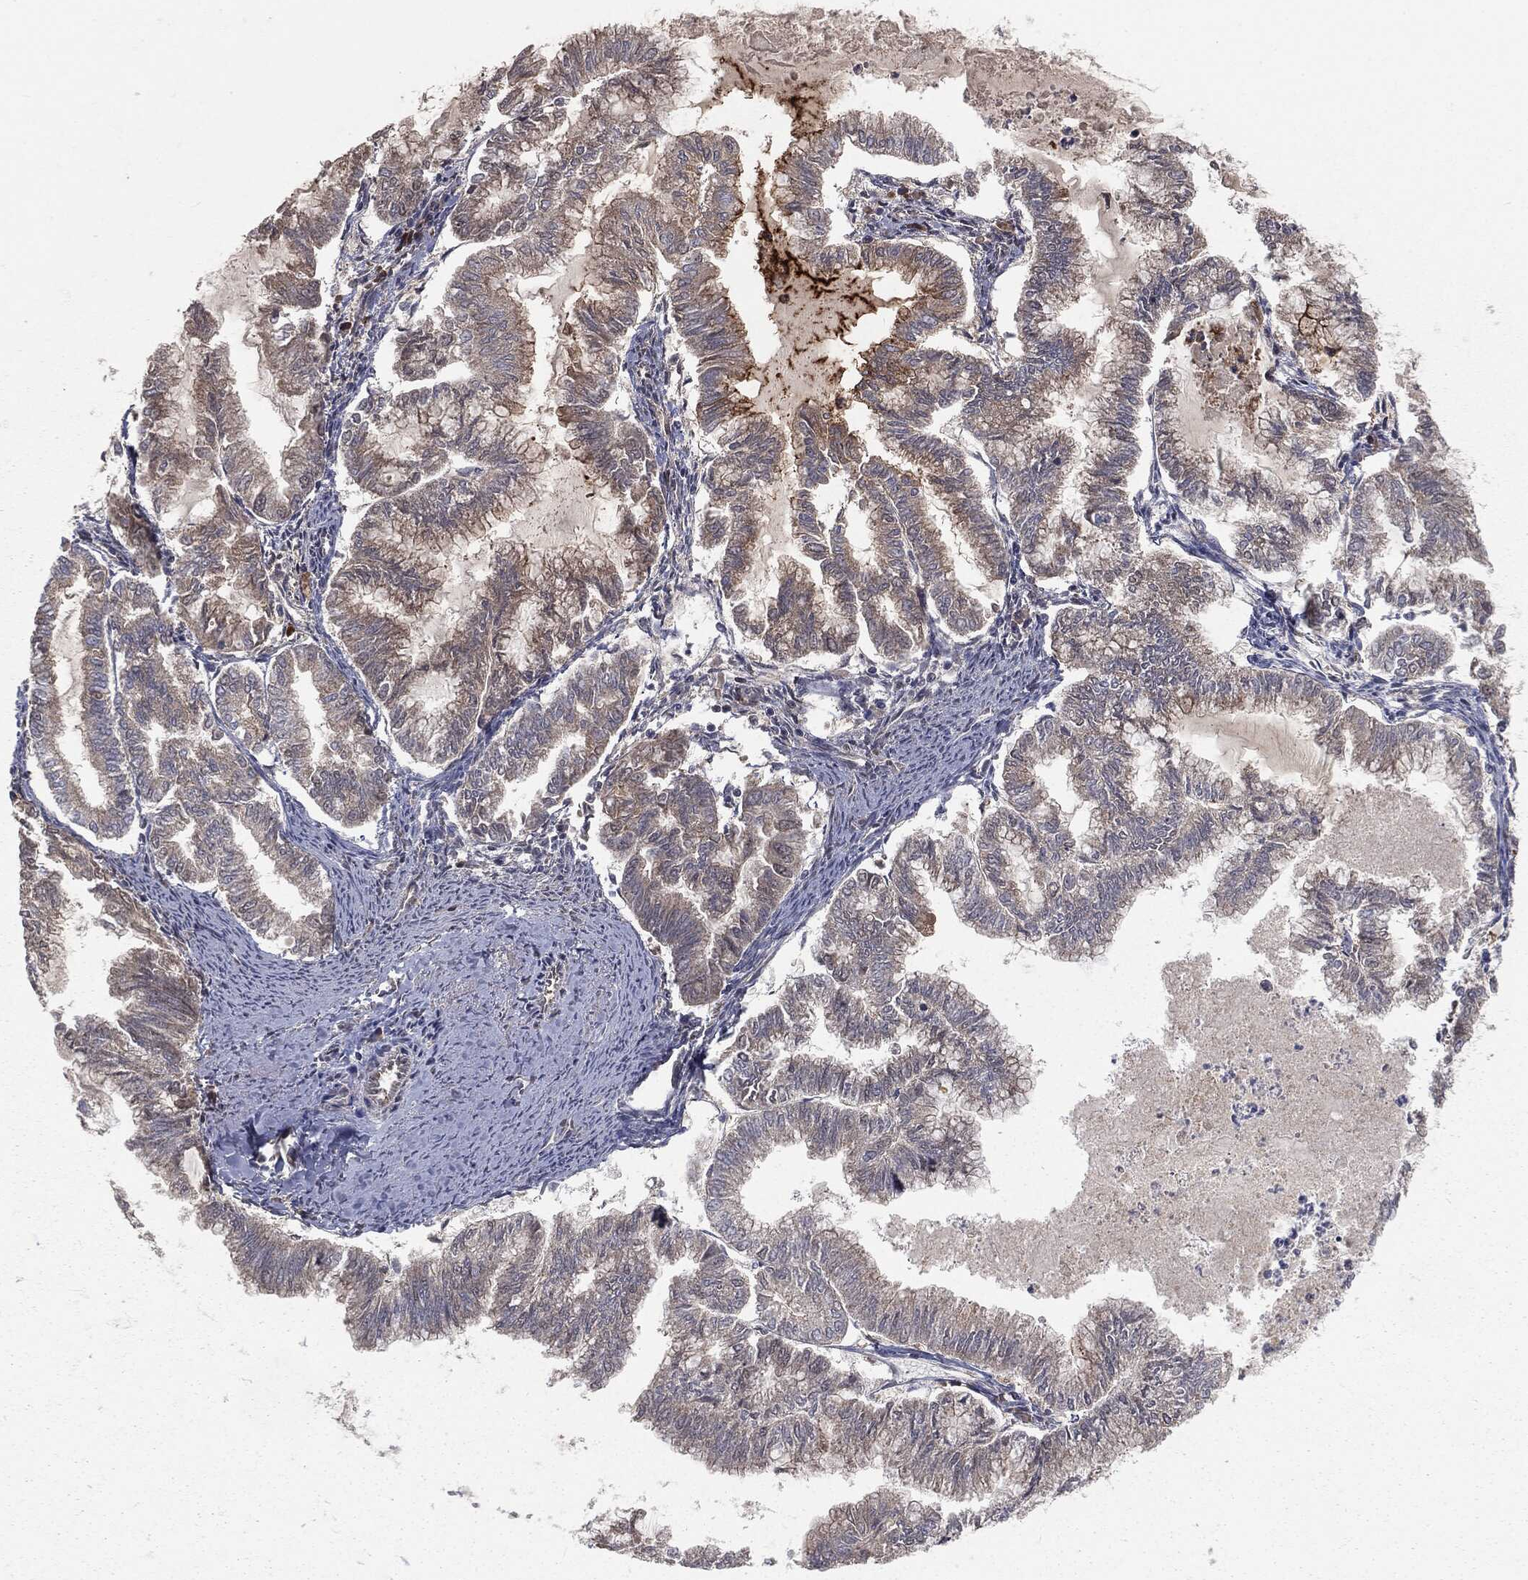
{"staining": {"intensity": "negative", "quantity": "none", "location": "none"}, "tissue": "endometrial cancer", "cell_type": "Tumor cells", "image_type": "cancer", "snomed": [{"axis": "morphology", "description": "Adenocarcinoma, NOS"}, {"axis": "topography", "description": "Endometrium"}], "caption": "Immunohistochemistry micrograph of human endometrial adenocarcinoma stained for a protein (brown), which exhibits no positivity in tumor cells.", "gene": "FBXO7", "patient": {"sex": "female", "age": 79}}